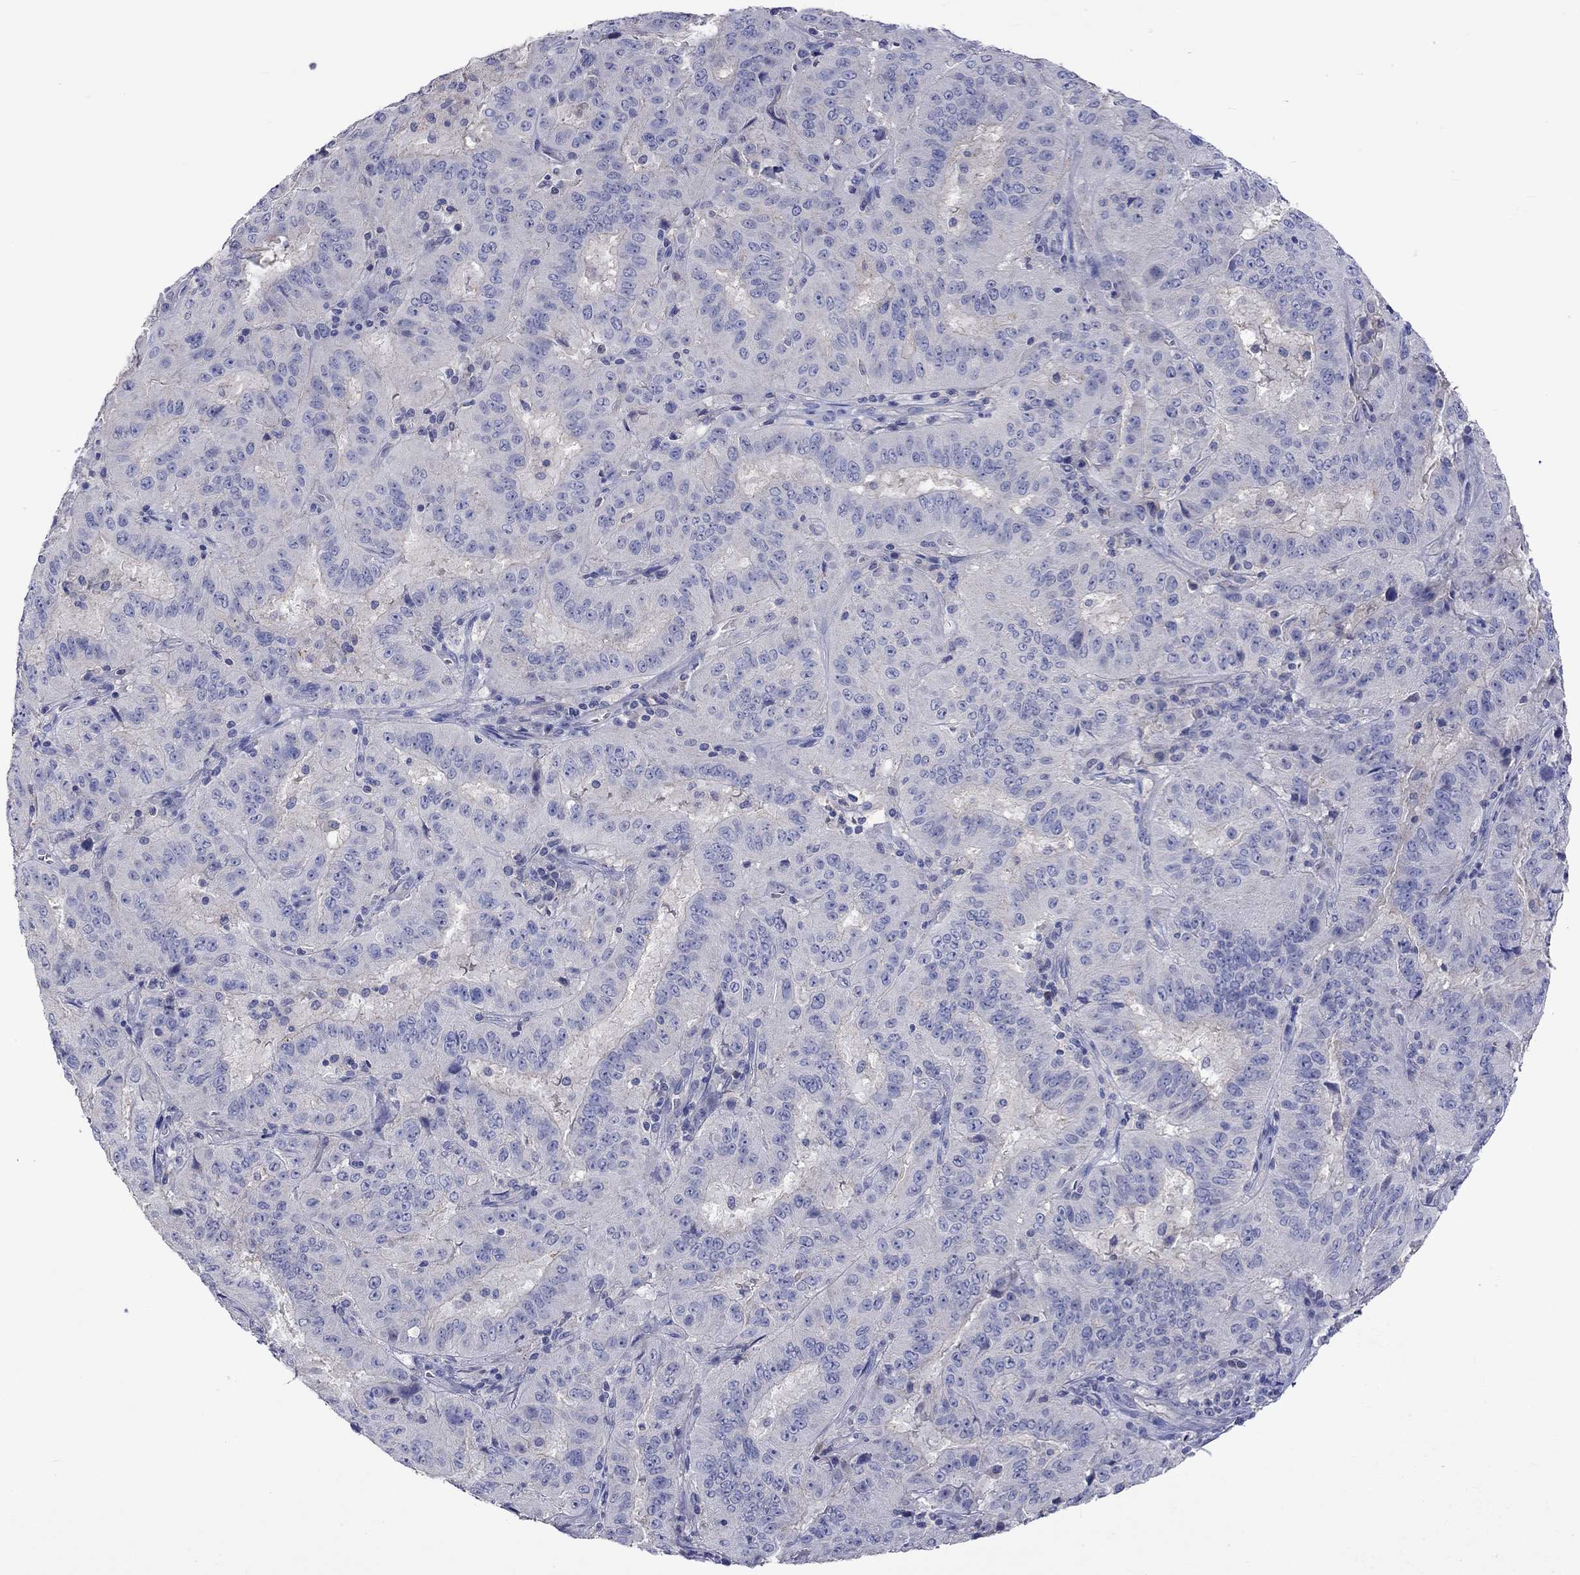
{"staining": {"intensity": "negative", "quantity": "none", "location": "none"}, "tissue": "pancreatic cancer", "cell_type": "Tumor cells", "image_type": "cancer", "snomed": [{"axis": "morphology", "description": "Adenocarcinoma, NOS"}, {"axis": "topography", "description": "Pancreas"}], "caption": "High magnification brightfield microscopy of pancreatic cancer stained with DAB (3,3'-diaminobenzidine) (brown) and counterstained with hematoxylin (blue): tumor cells show no significant expression.", "gene": "LRFN4", "patient": {"sex": "male", "age": 63}}